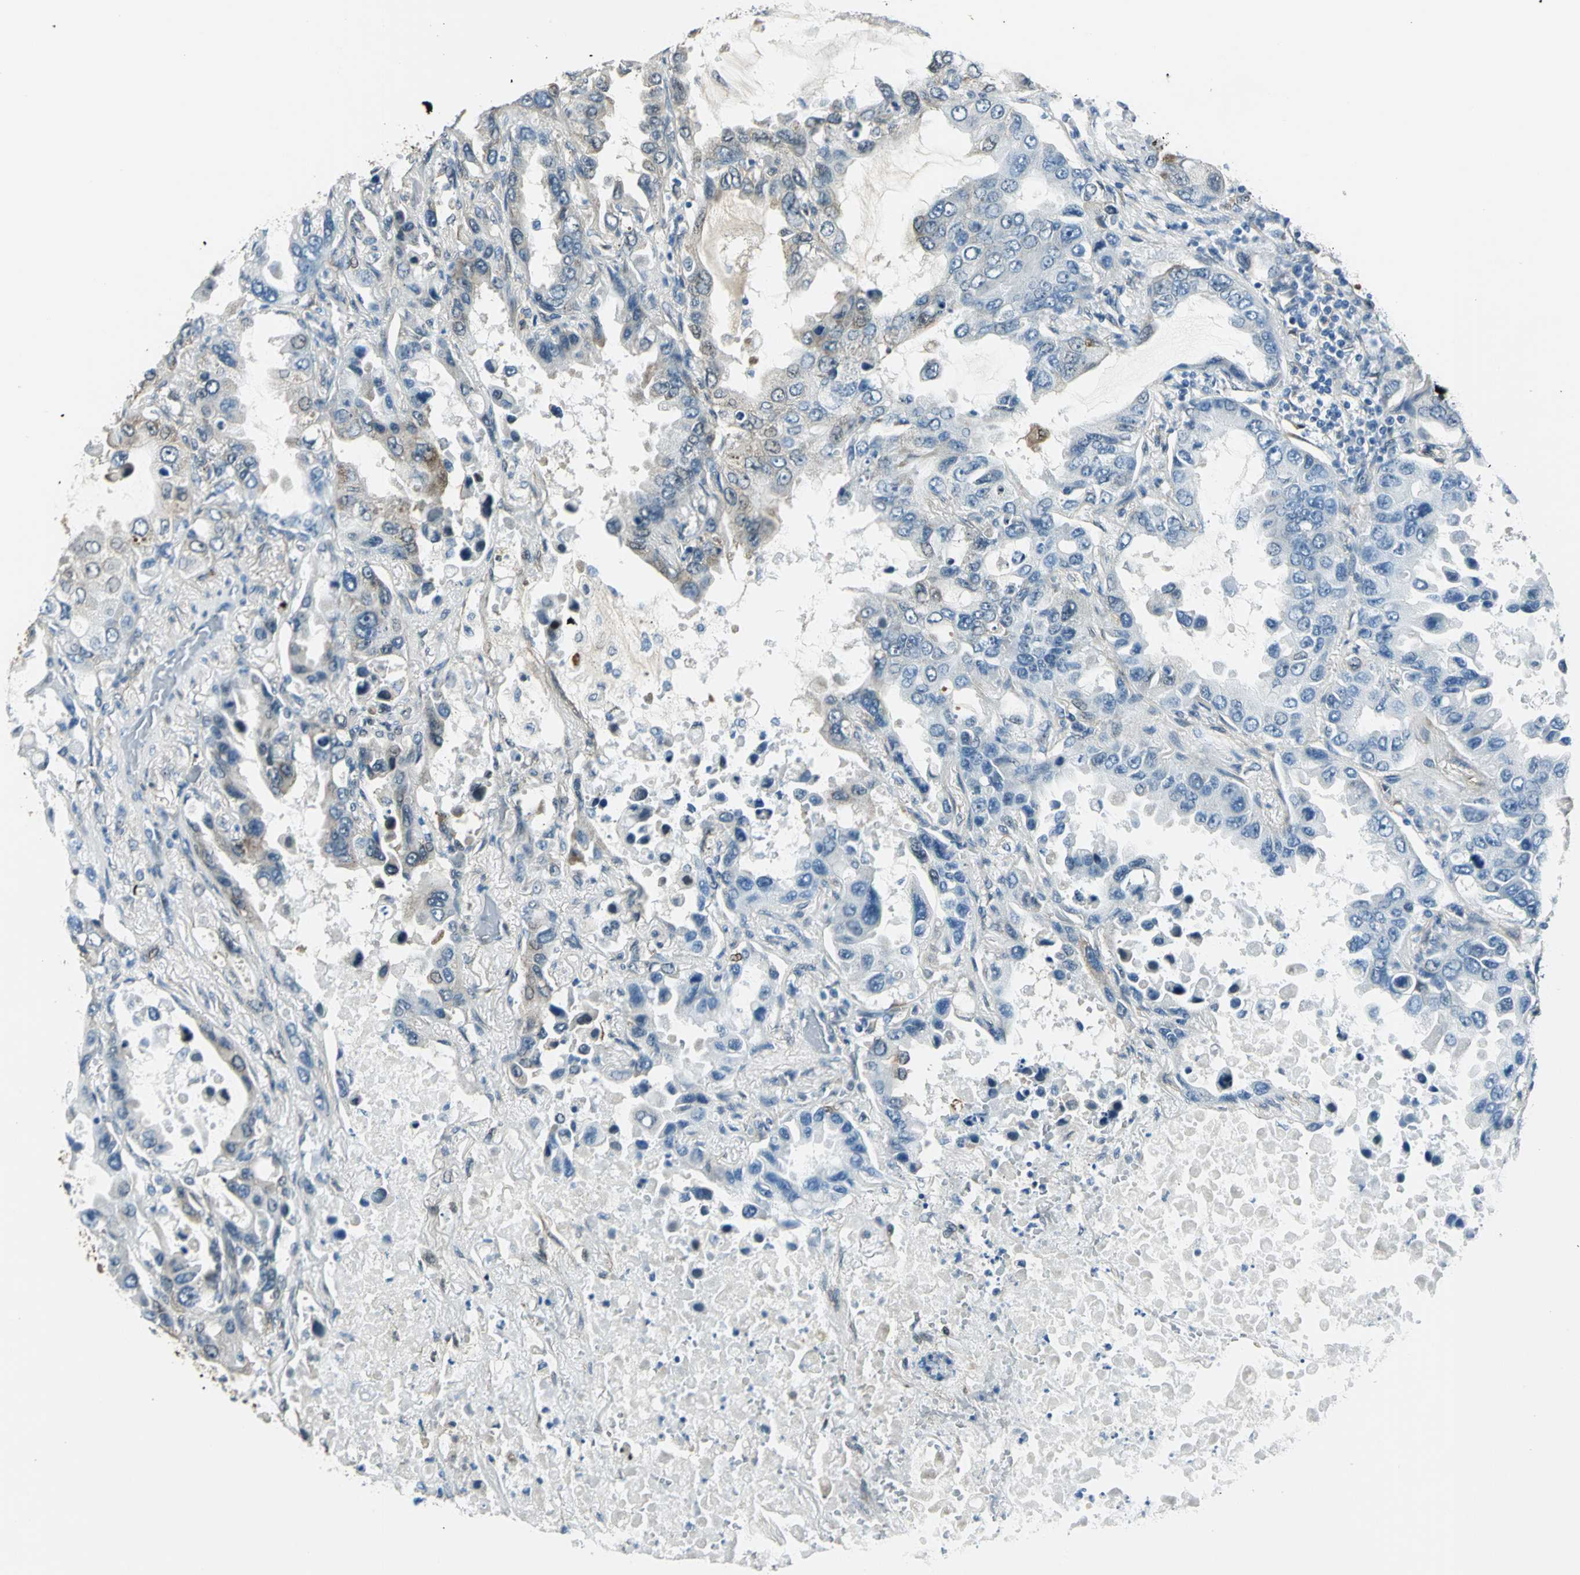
{"staining": {"intensity": "weak", "quantity": "<25%", "location": "cytoplasmic/membranous"}, "tissue": "lung cancer", "cell_type": "Tumor cells", "image_type": "cancer", "snomed": [{"axis": "morphology", "description": "Adenocarcinoma, NOS"}, {"axis": "topography", "description": "Lung"}], "caption": "Lung cancer was stained to show a protein in brown. There is no significant expression in tumor cells.", "gene": "HSPB1", "patient": {"sex": "male", "age": 64}}